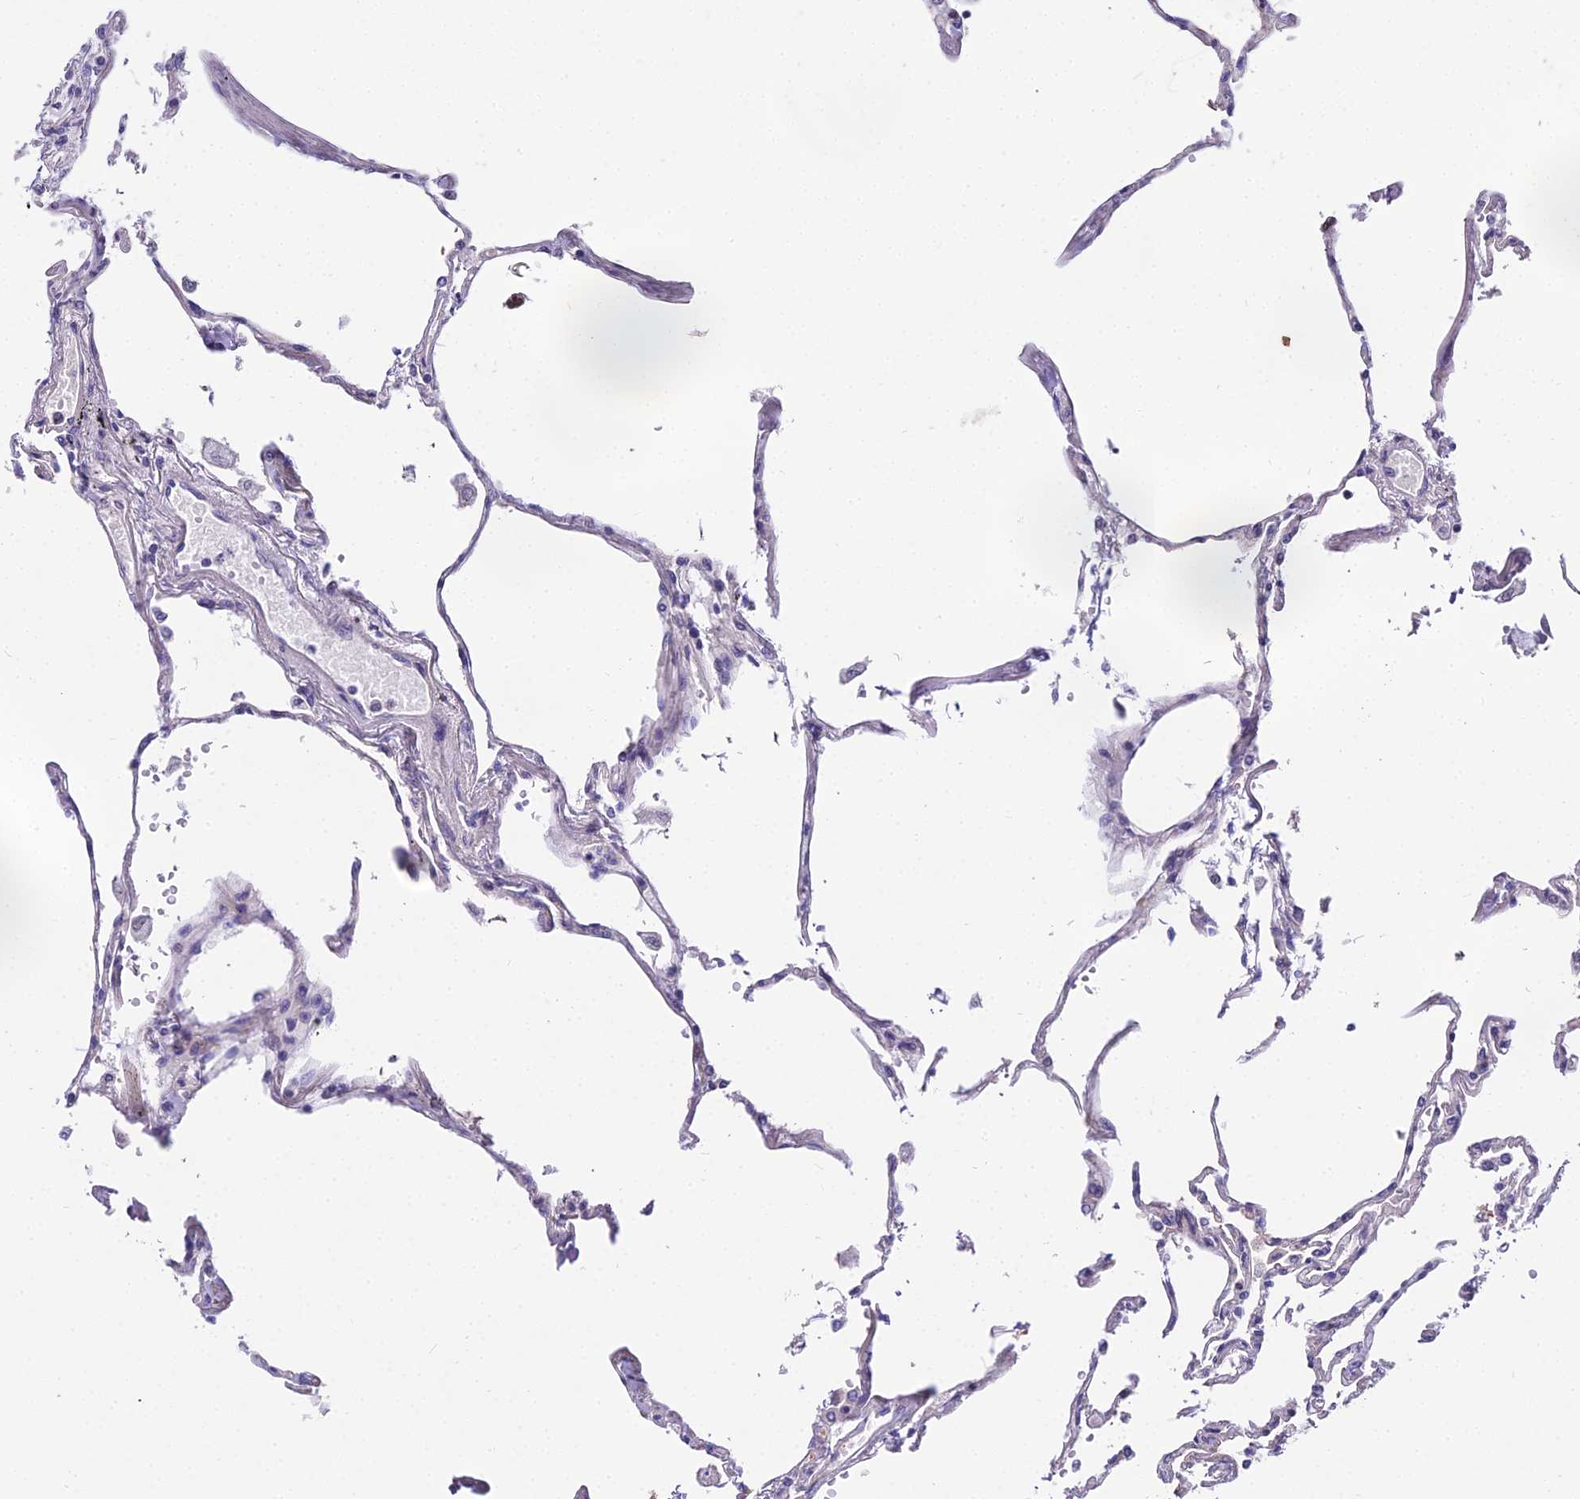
{"staining": {"intensity": "moderate", "quantity": "<25%", "location": "nuclear"}, "tissue": "lung", "cell_type": "Alveolar cells", "image_type": "normal", "snomed": [{"axis": "morphology", "description": "Normal tissue, NOS"}, {"axis": "topography", "description": "Lung"}], "caption": "High-magnification brightfield microscopy of normal lung stained with DAB (3,3'-diaminobenzidine) (brown) and counterstained with hematoxylin (blue). alveolar cells exhibit moderate nuclear positivity is seen in about<25% of cells. (IHC, brightfield microscopy, high magnification).", "gene": "TRIML2", "patient": {"sex": "female", "age": 67}}